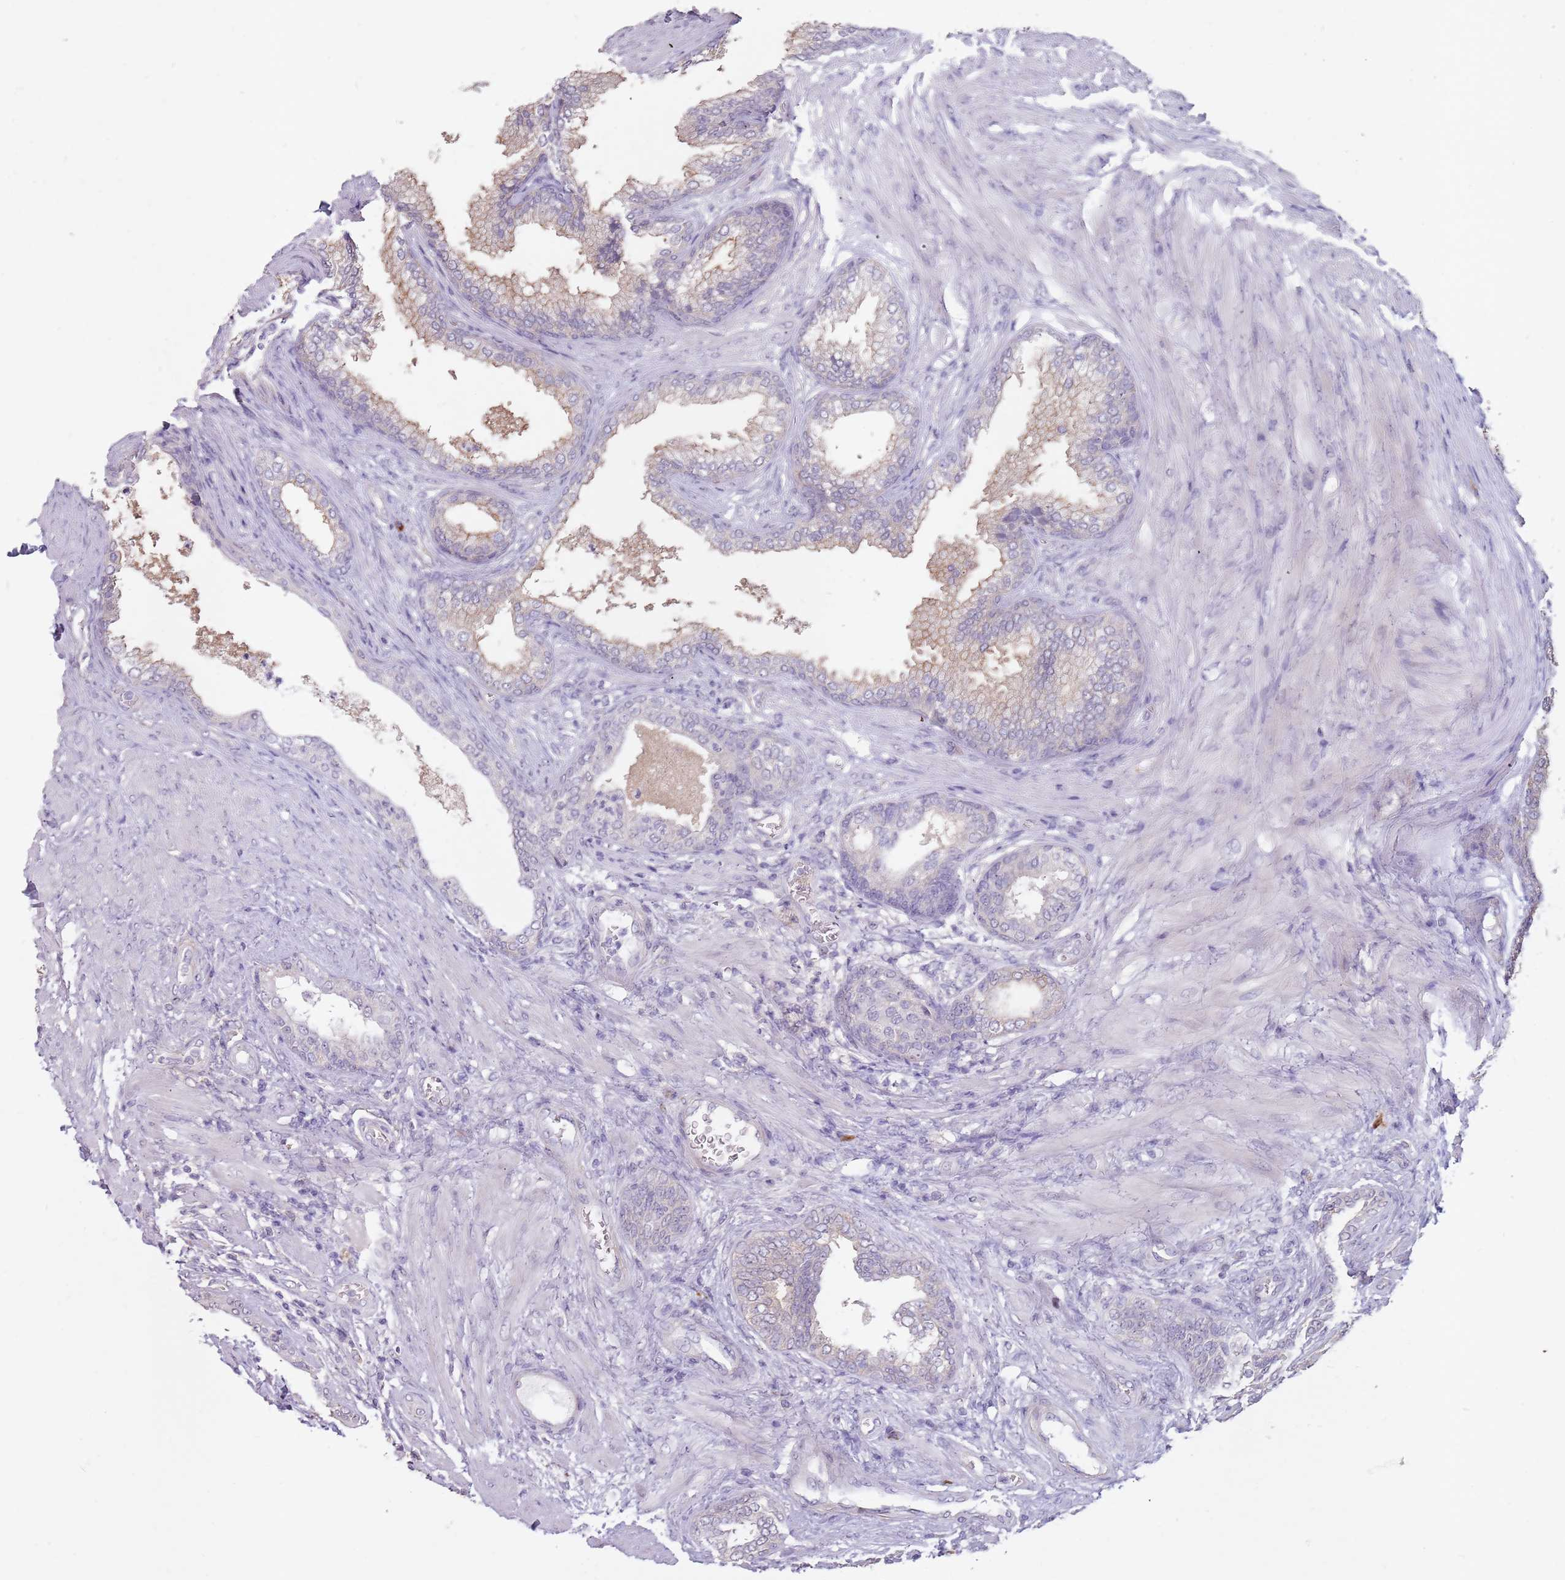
{"staining": {"intensity": "moderate", "quantity": "25%-75%", "location": "cytoplasmic/membranous"}, "tissue": "prostate", "cell_type": "Glandular cells", "image_type": "normal", "snomed": [{"axis": "morphology", "description": "Normal tissue, NOS"}, {"axis": "topography", "description": "Prostate"}], "caption": "Protein staining shows moderate cytoplasmic/membranous staining in approximately 25%-75% of glandular cells in unremarkable prostate. (Brightfield microscopy of DAB IHC at high magnification).", "gene": "STYK1", "patient": {"sex": "male", "age": 76}}